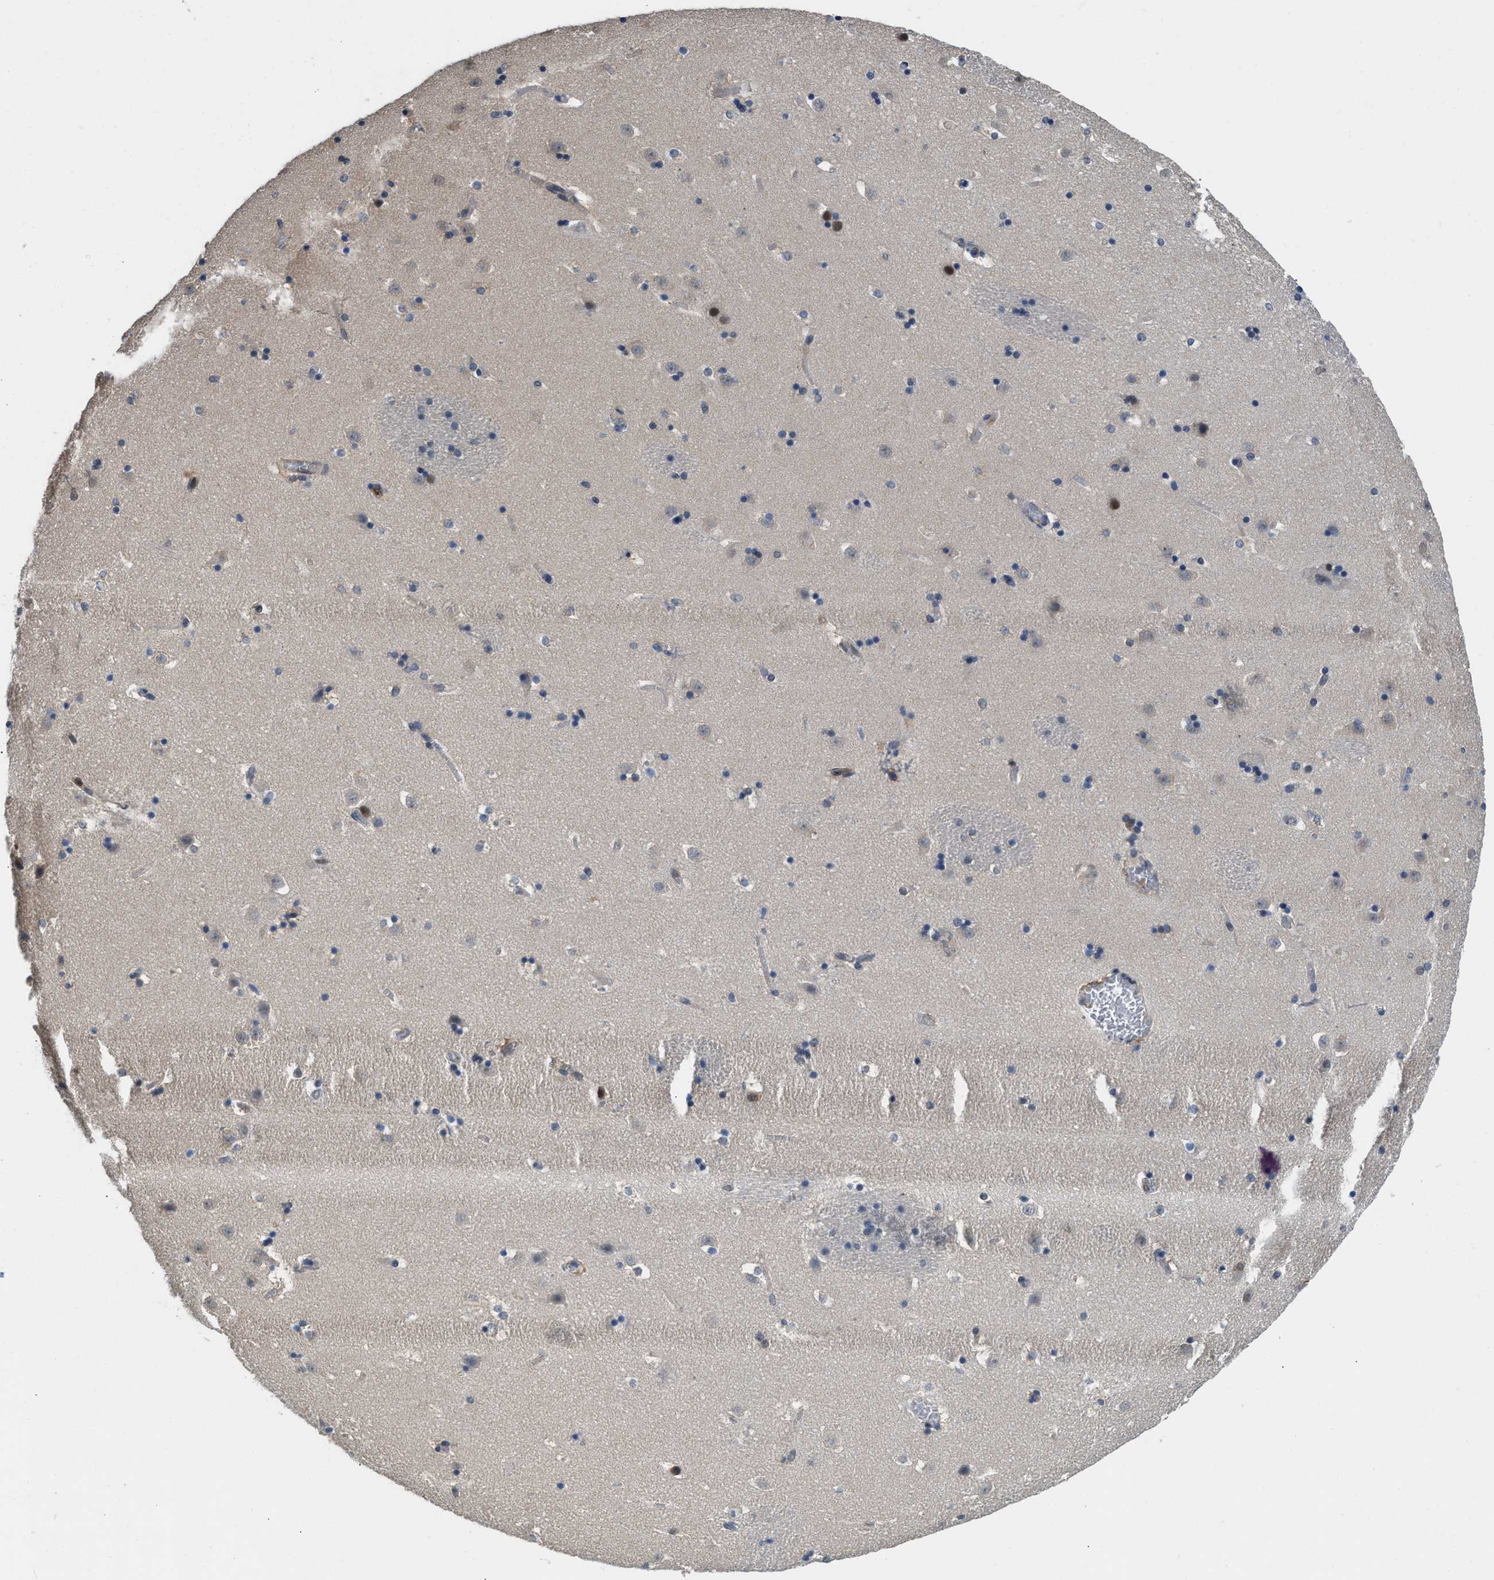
{"staining": {"intensity": "moderate", "quantity": "<25%", "location": "cytoplasmic/membranous,nuclear"}, "tissue": "caudate", "cell_type": "Glial cells", "image_type": "normal", "snomed": [{"axis": "morphology", "description": "Normal tissue, NOS"}, {"axis": "topography", "description": "Lateral ventricle wall"}], "caption": "Caudate stained with a brown dye reveals moderate cytoplasmic/membranous,nuclear positive positivity in approximately <25% of glial cells.", "gene": "TES", "patient": {"sex": "male", "age": 45}}